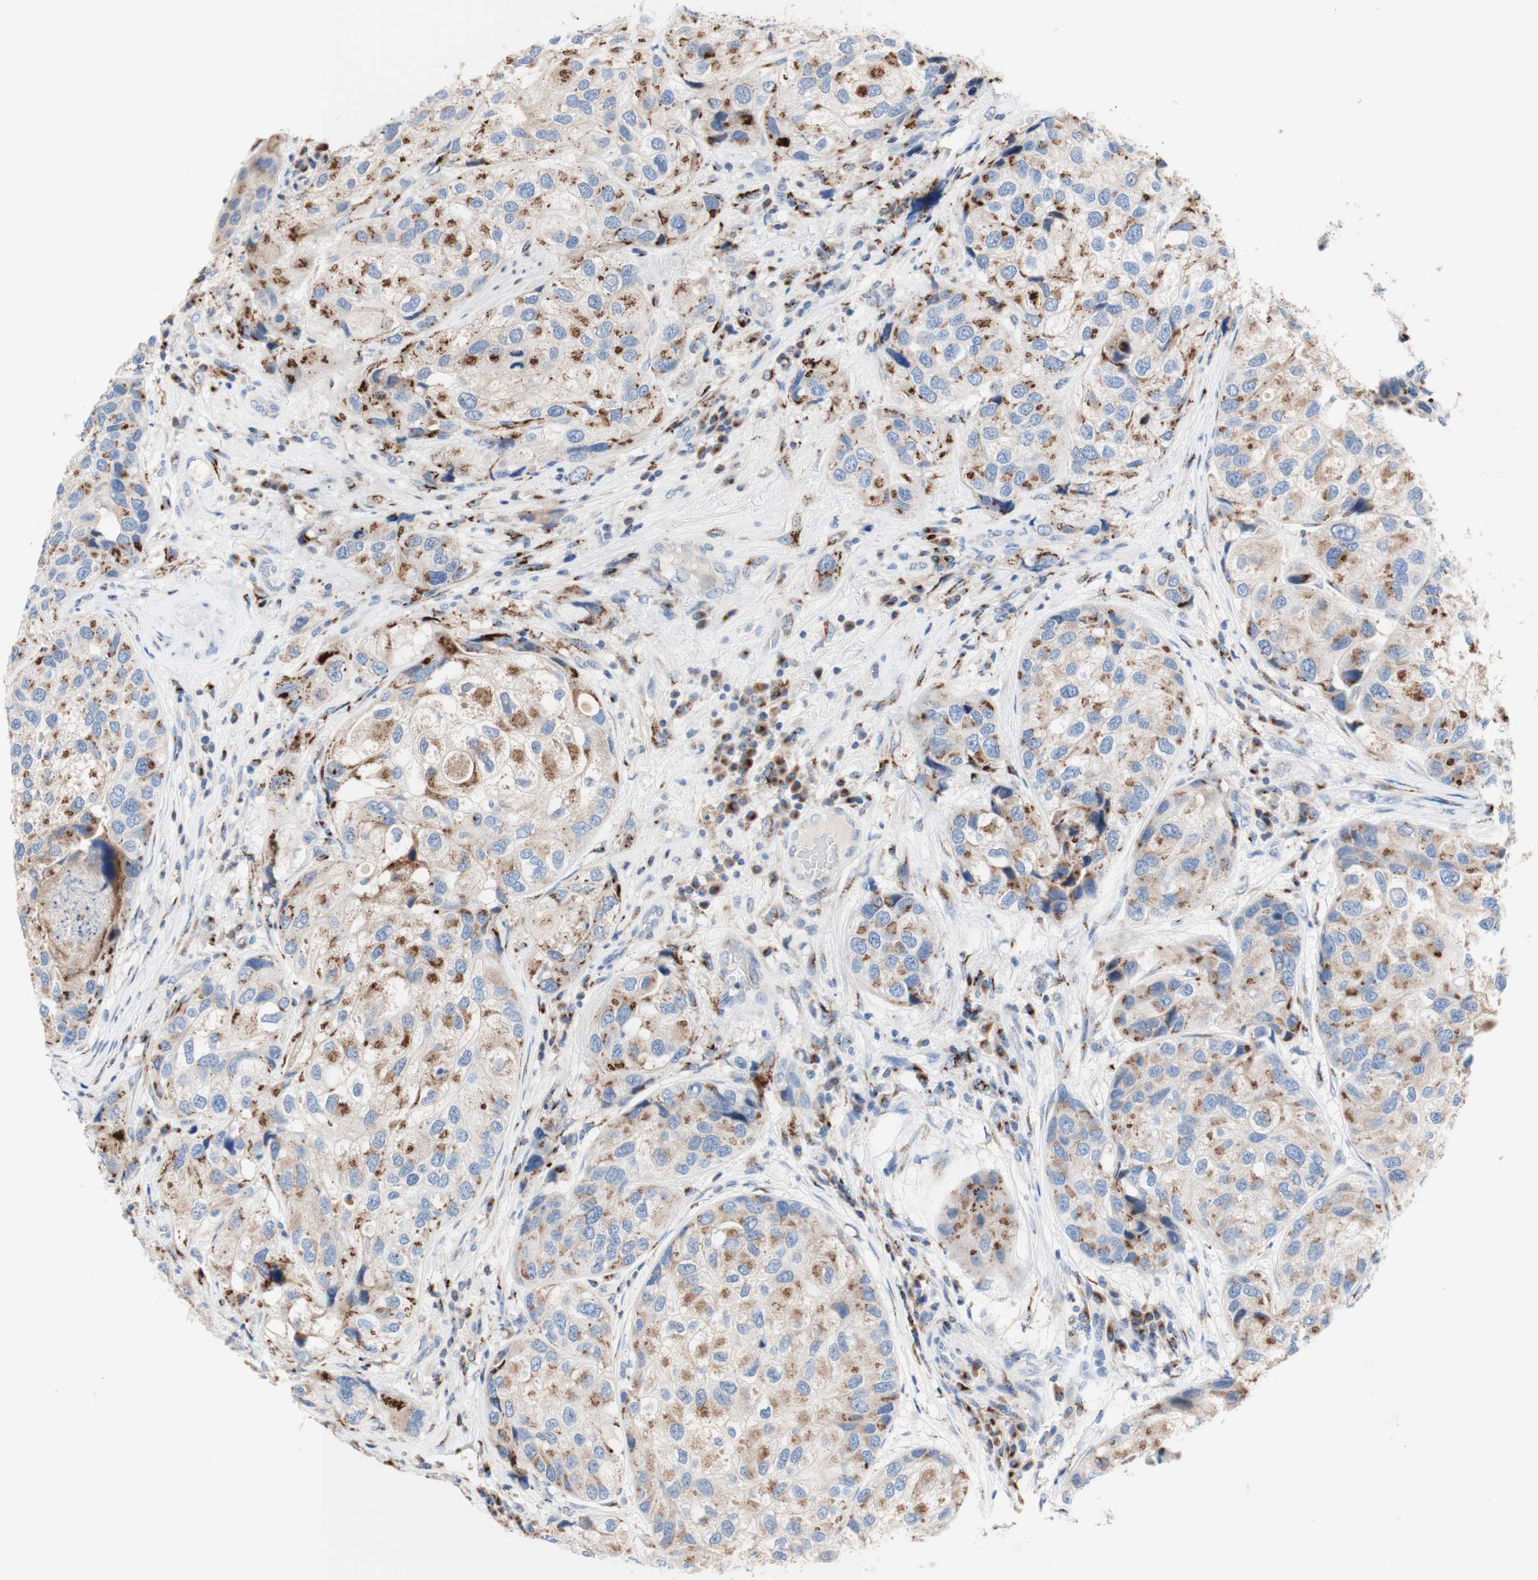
{"staining": {"intensity": "moderate", "quantity": "25%-75%", "location": "cytoplasmic/membranous"}, "tissue": "urothelial cancer", "cell_type": "Tumor cells", "image_type": "cancer", "snomed": [{"axis": "morphology", "description": "Urothelial carcinoma, High grade"}, {"axis": "topography", "description": "Urinary bladder"}], "caption": "Moderate cytoplasmic/membranous protein staining is appreciated in approximately 25%-75% of tumor cells in urothelial carcinoma (high-grade). The staining is performed using DAB brown chromogen to label protein expression. The nuclei are counter-stained blue using hematoxylin.", "gene": "GALNT2", "patient": {"sex": "female", "age": 64}}